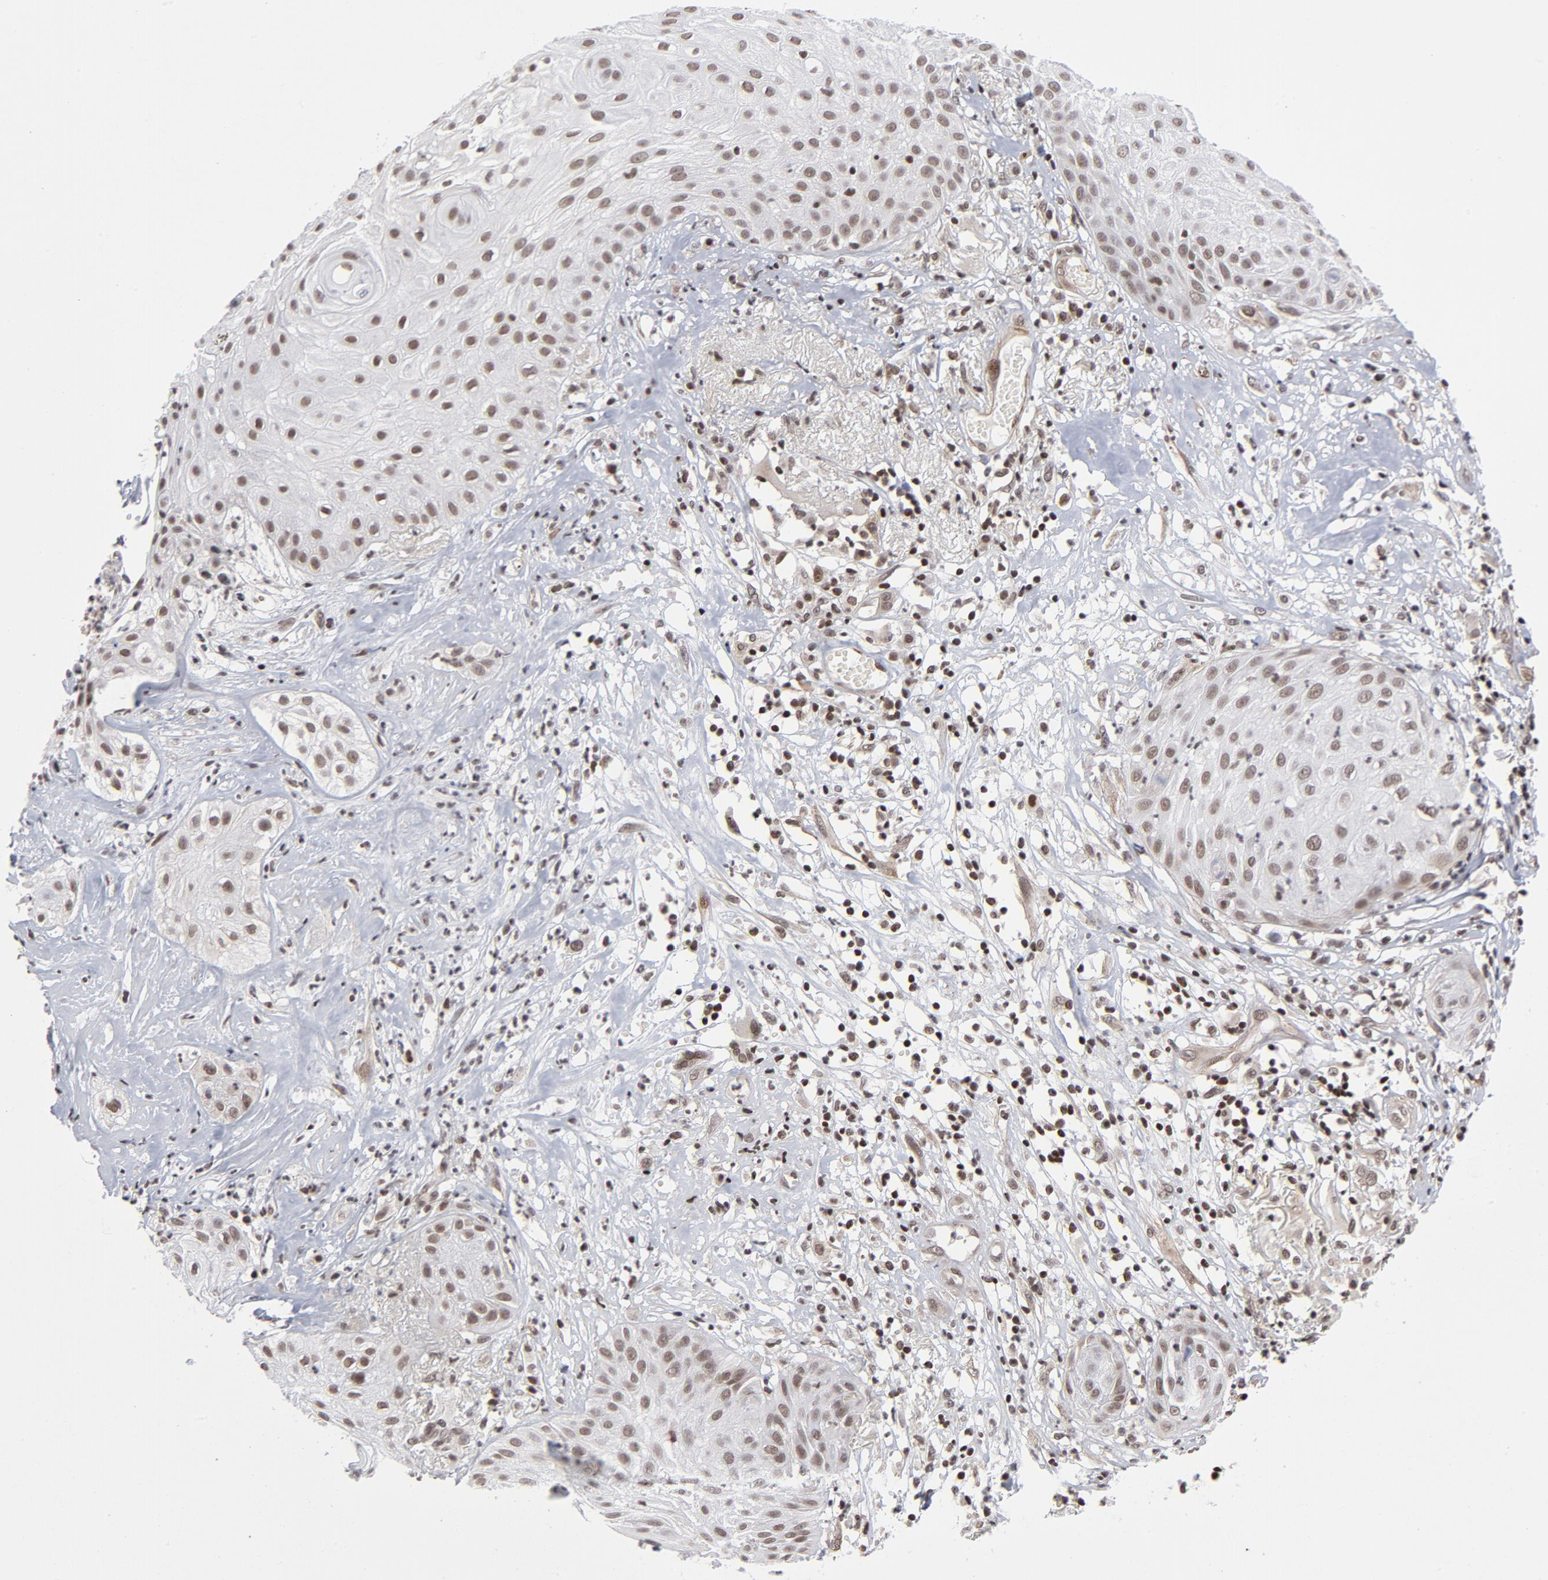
{"staining": {"intensity": "moderate", "quantity": ">75%", "location": "nuclear"}, "tissue": "skin cancer", "cell_type": "Tumor cells", "image_type": "cancer", "snomed": [{"axis": "morphology", "description": "Squamous cell carcinoma, NOS"}, {"axis": "topography", "description": "Skin"}], "caption": "This is an image of IHC staining of skin cancer (squamous cell carcinoma), which shows moderate expression in the nuclear of tumor cells.", "gene": "CTCF", "patient": {"sex": "male", "age": 65}}